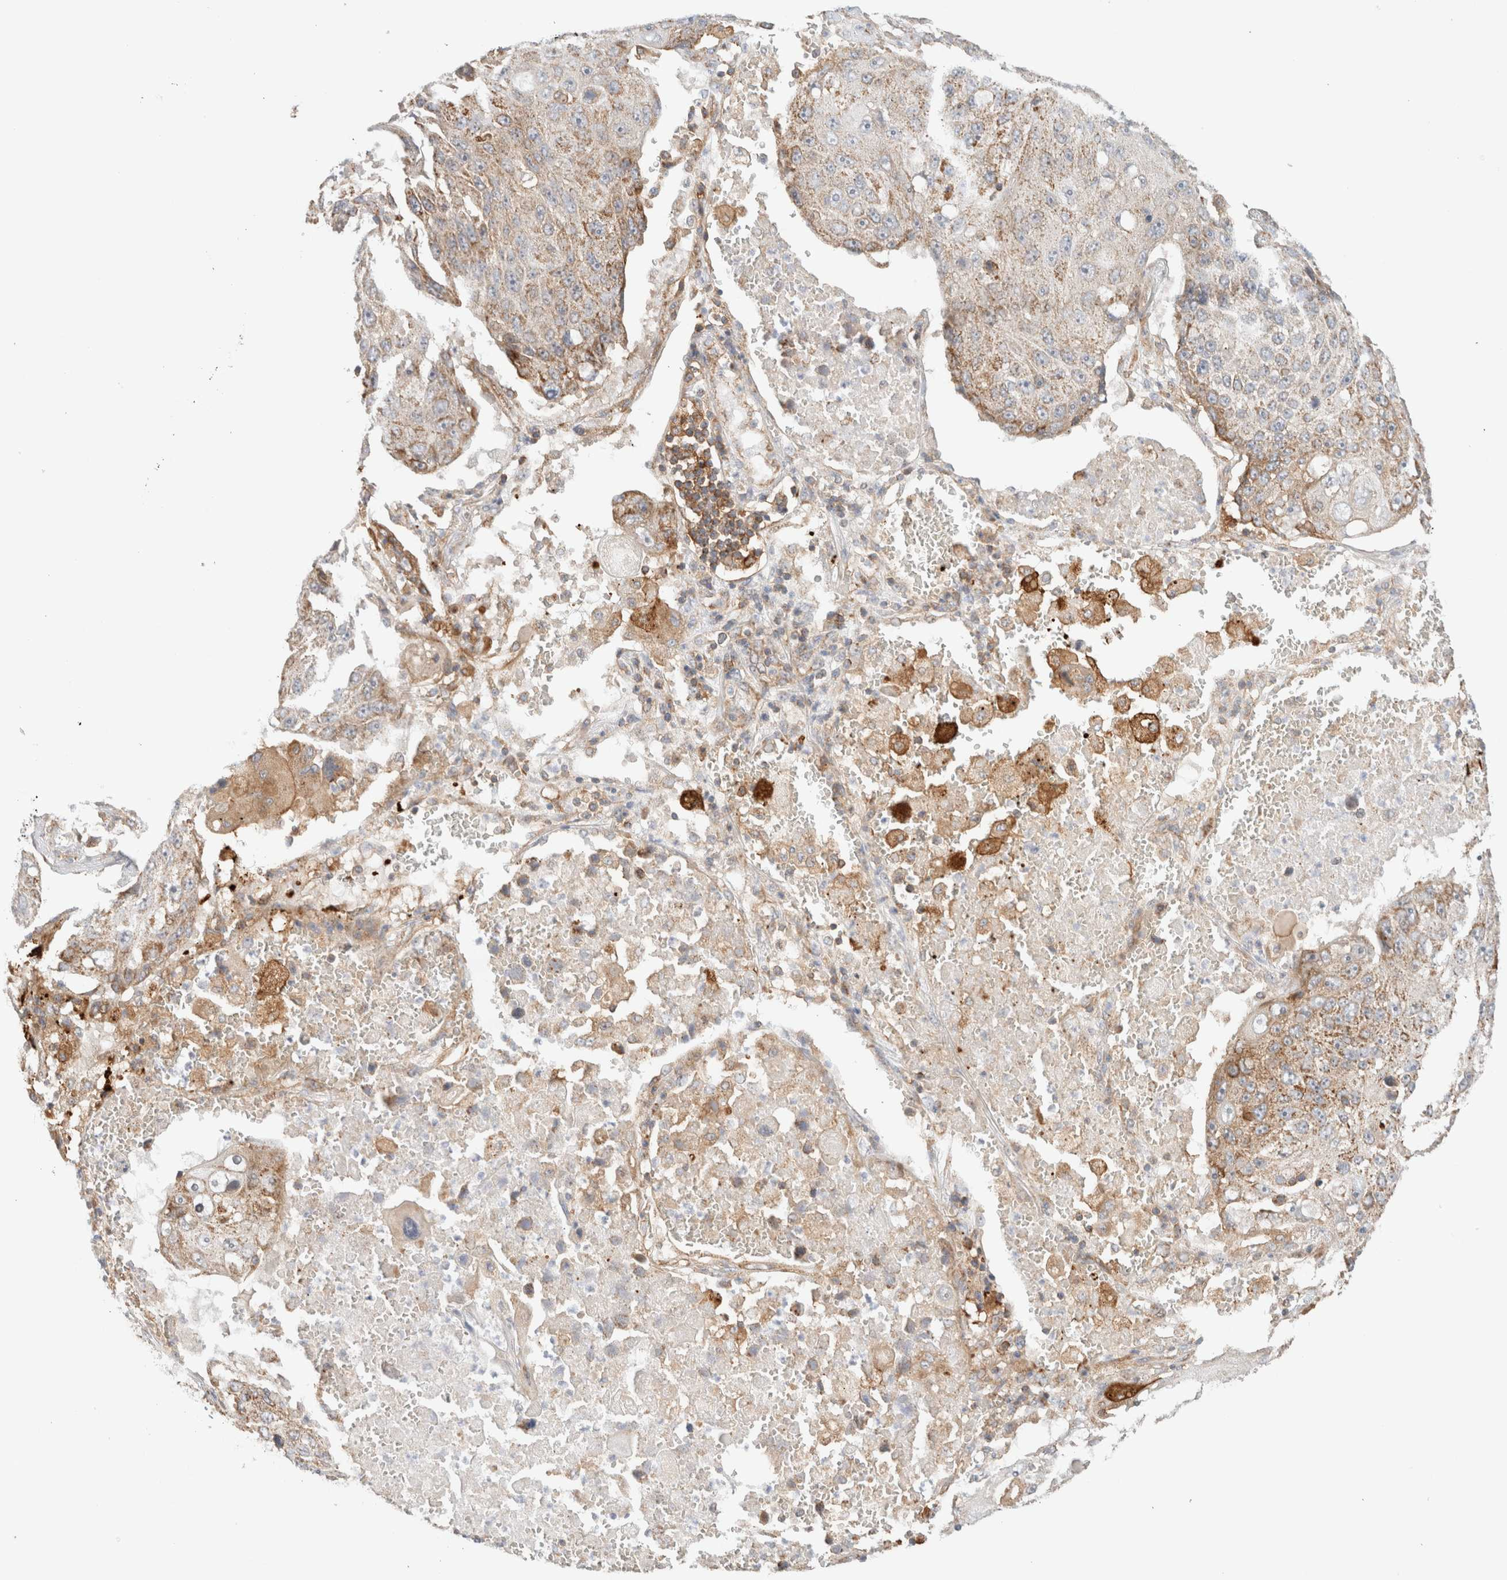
{"staining": {"intensity": "weak", "quantity": ">75%", "location": "cytoplasmic/membranous"}, "tissue": "lung cancer", "cell_type": "Tumor cells", "image_type": "cancer", "snomed": [{"axis": "morphology", "description": "Squamous cell carcinoma, NOS"}, {"axis": "topography", "description": "Lung"}], "caption": "There is low levels of weak cytoplasmic/membranous positivity in tumor cells of lung squamous cell carcinoma, as demonstrated by immunohistochemical staining (brown color).", "gene": "MRM3", "patient": {"sex": "male", "age": 61}}